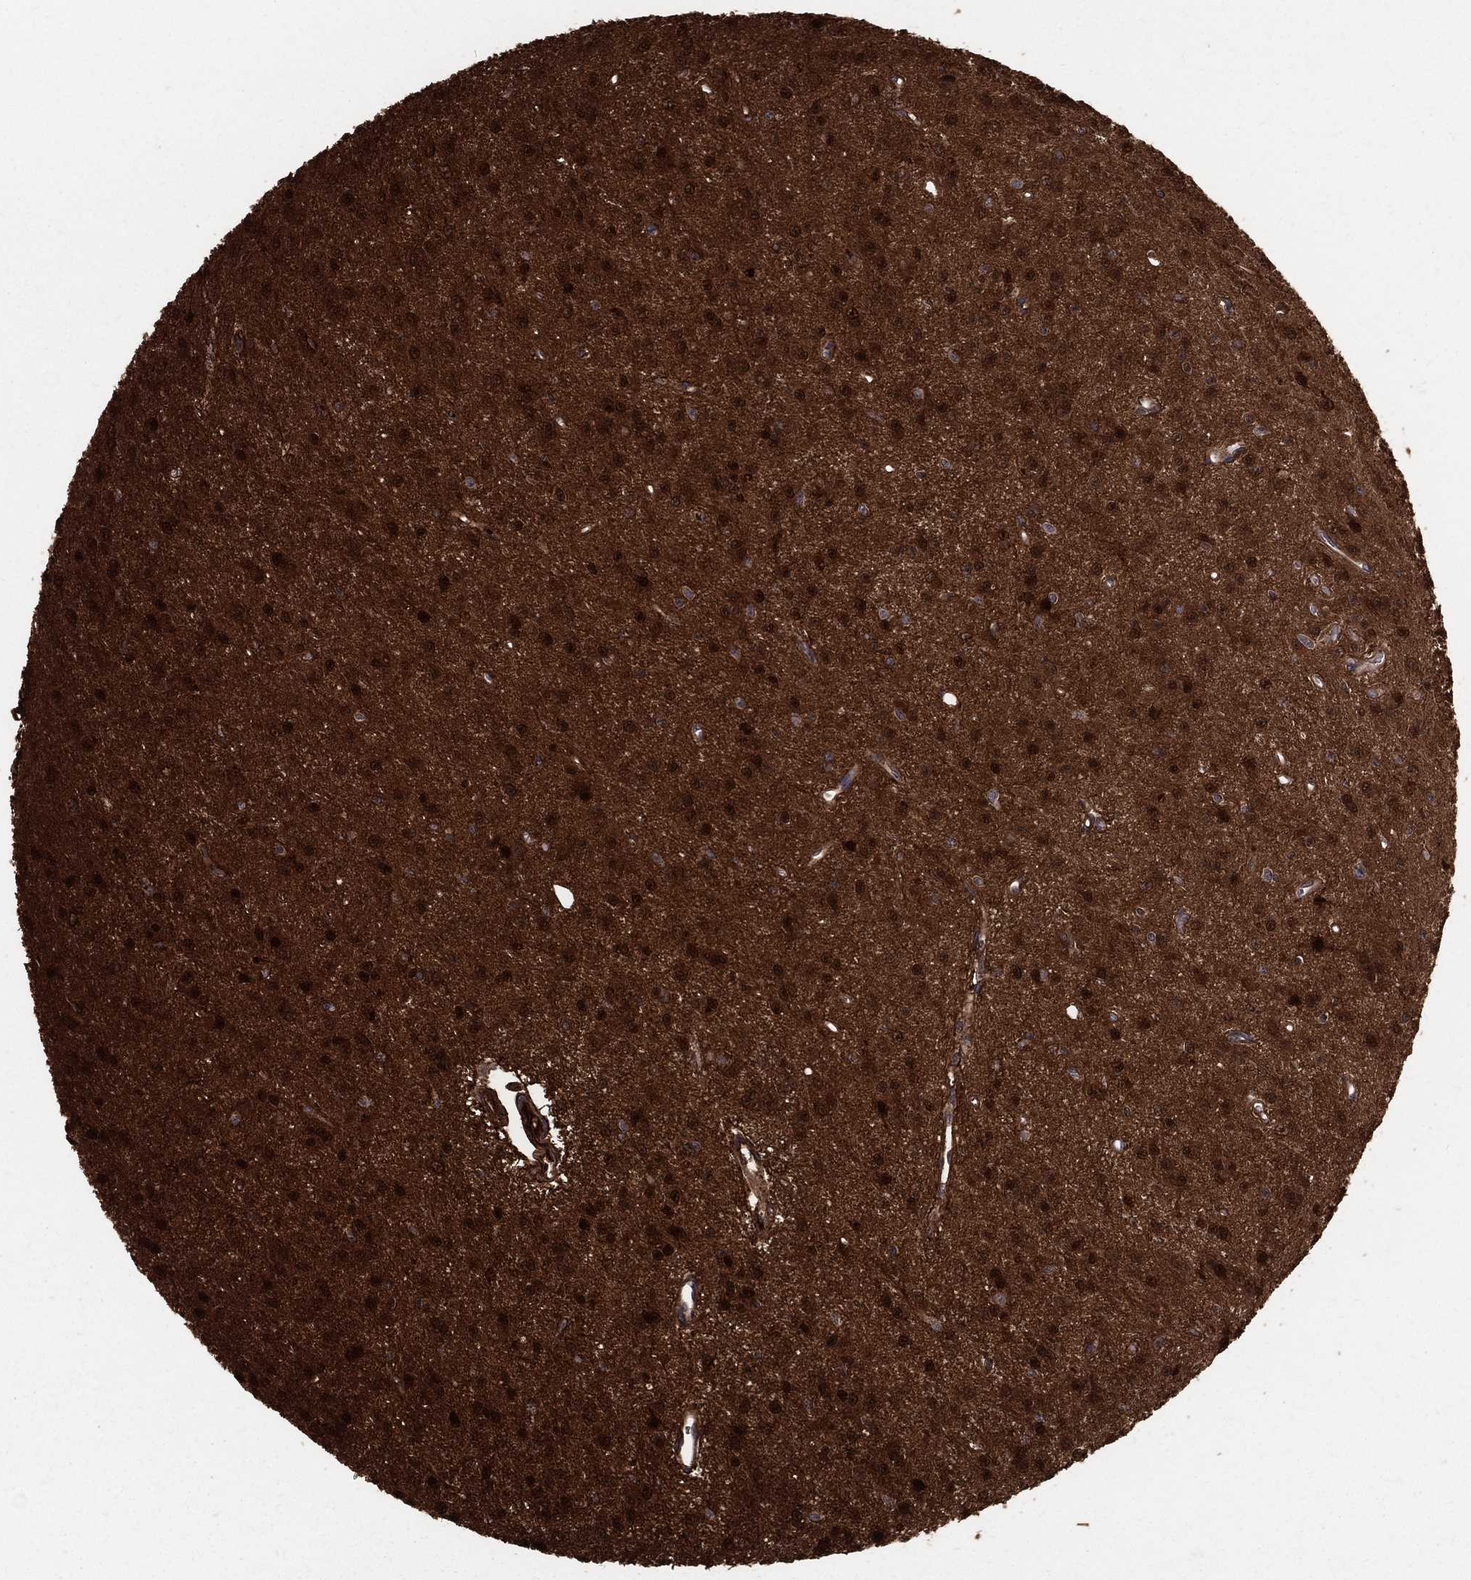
{"staining": {"intensity": "strong", "quantity": "25%-75%", "location": "nuclear"}, "tissue": "glioma", "cell_type": "Tumor cells", "image_type": "cancer", "snomed": [{"axis": "morphology", "description": "Glioma, malignant, Low grade"}, {"axis": "topography", "description": "Brain"}], "caption": "Protein staining exhibits strong nuclear staining in about 25%-75% of tumor cells in malignant low-grade glioma.", "gene": "ENO1", "patient": {"sex": "female", "age": 45}}